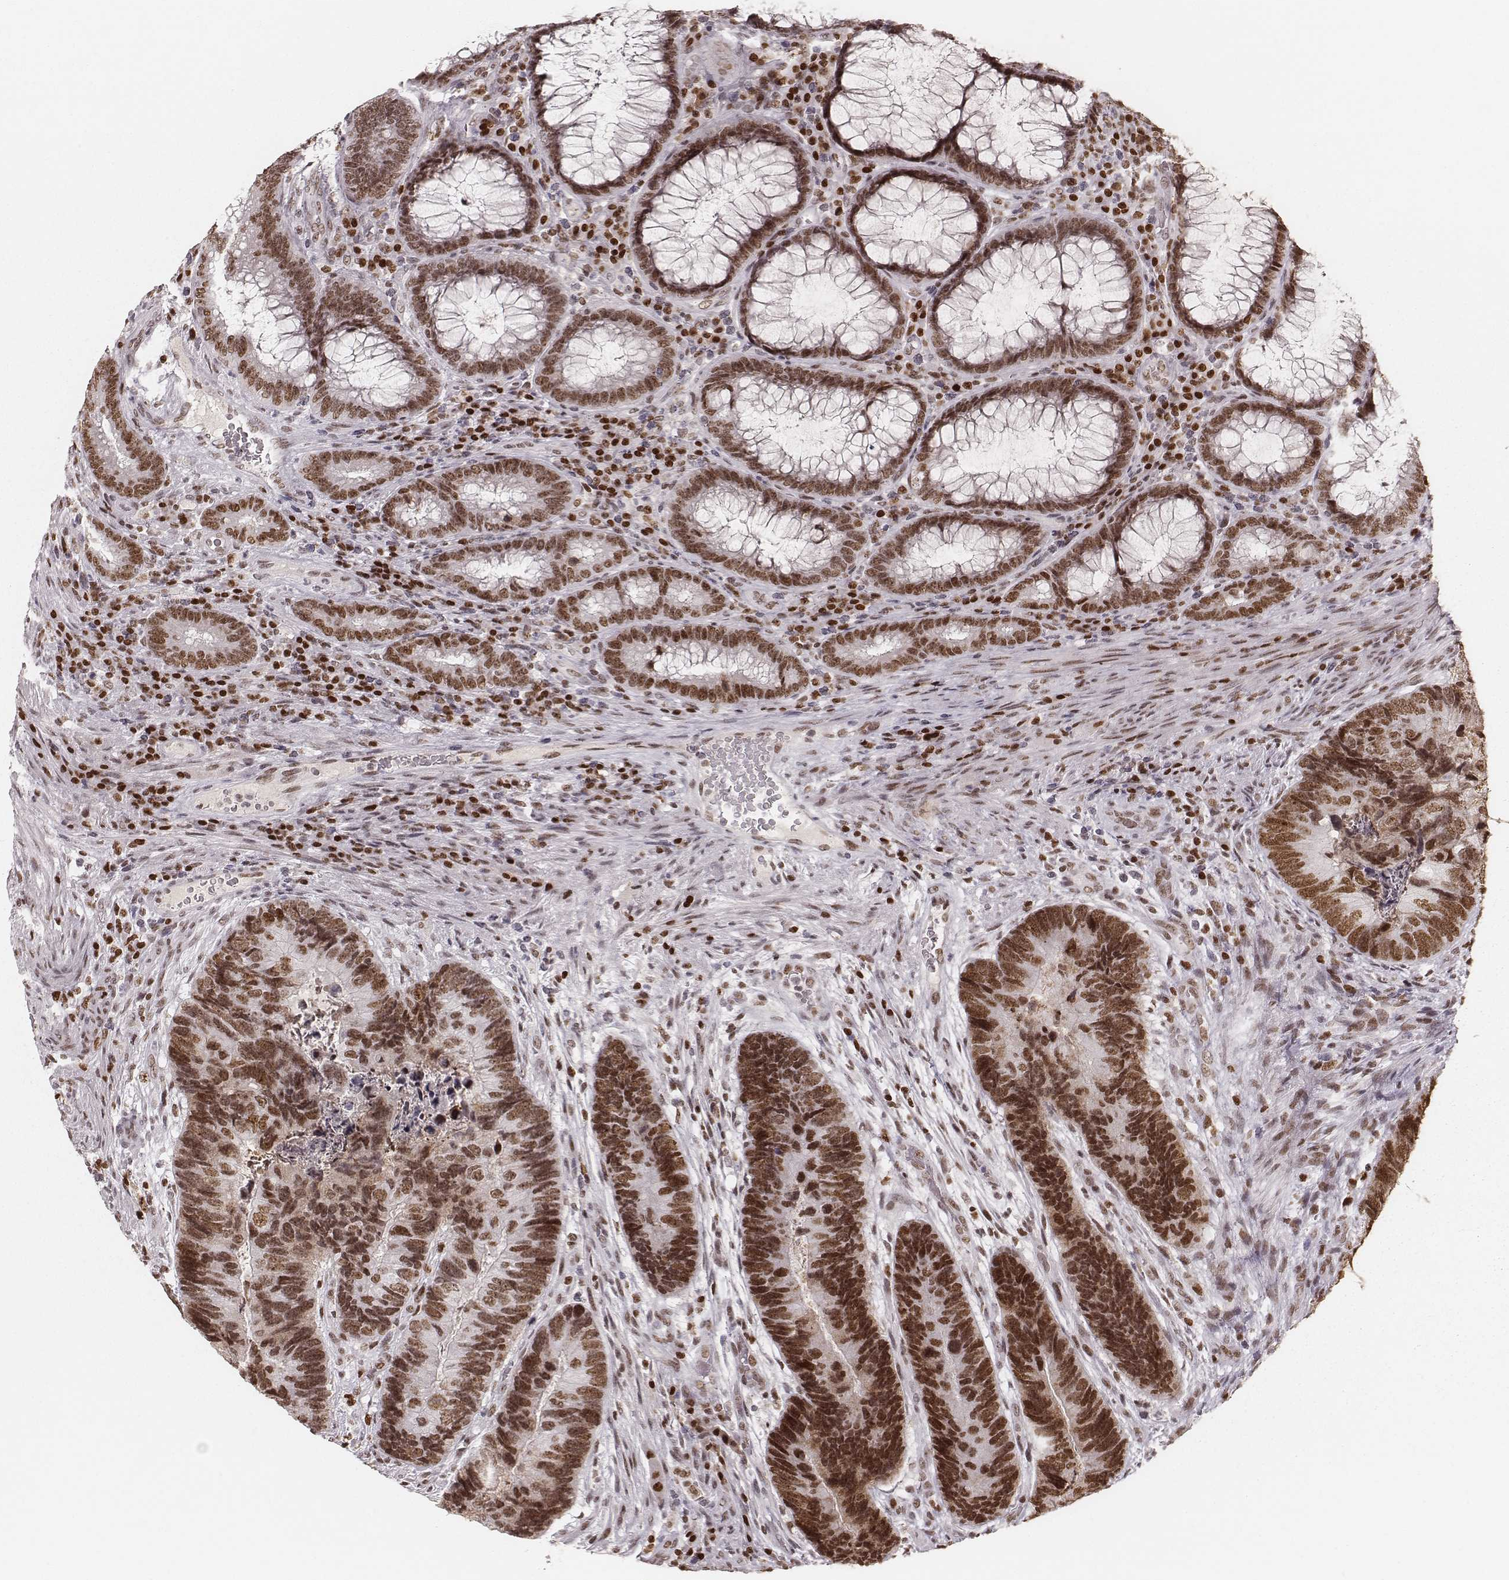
{"staining": {"intensity": "moderate", "quantity": ">75%", "location": "nuclear"}, "tissue": "colorectal cancer", "cell_type": "Tumor cells", "image_type": "cancer", "snomed": [{"axis": "morphology", "description": "Adenocarcinoma, NOS"}, {"axis": "topography", "description": "Colon"}], "caption": "Immunohistochemical staining of human colorectal adenocarcinoma reveals medium levels of moderate nuclear expression in about >75% of tumor cells. Immunohistochemistry (ihc) stains the protein of interest in brown and the nuclei are stained blue.", "gene": "PARP1", "patient": {"sex": "female", "age": 67}}